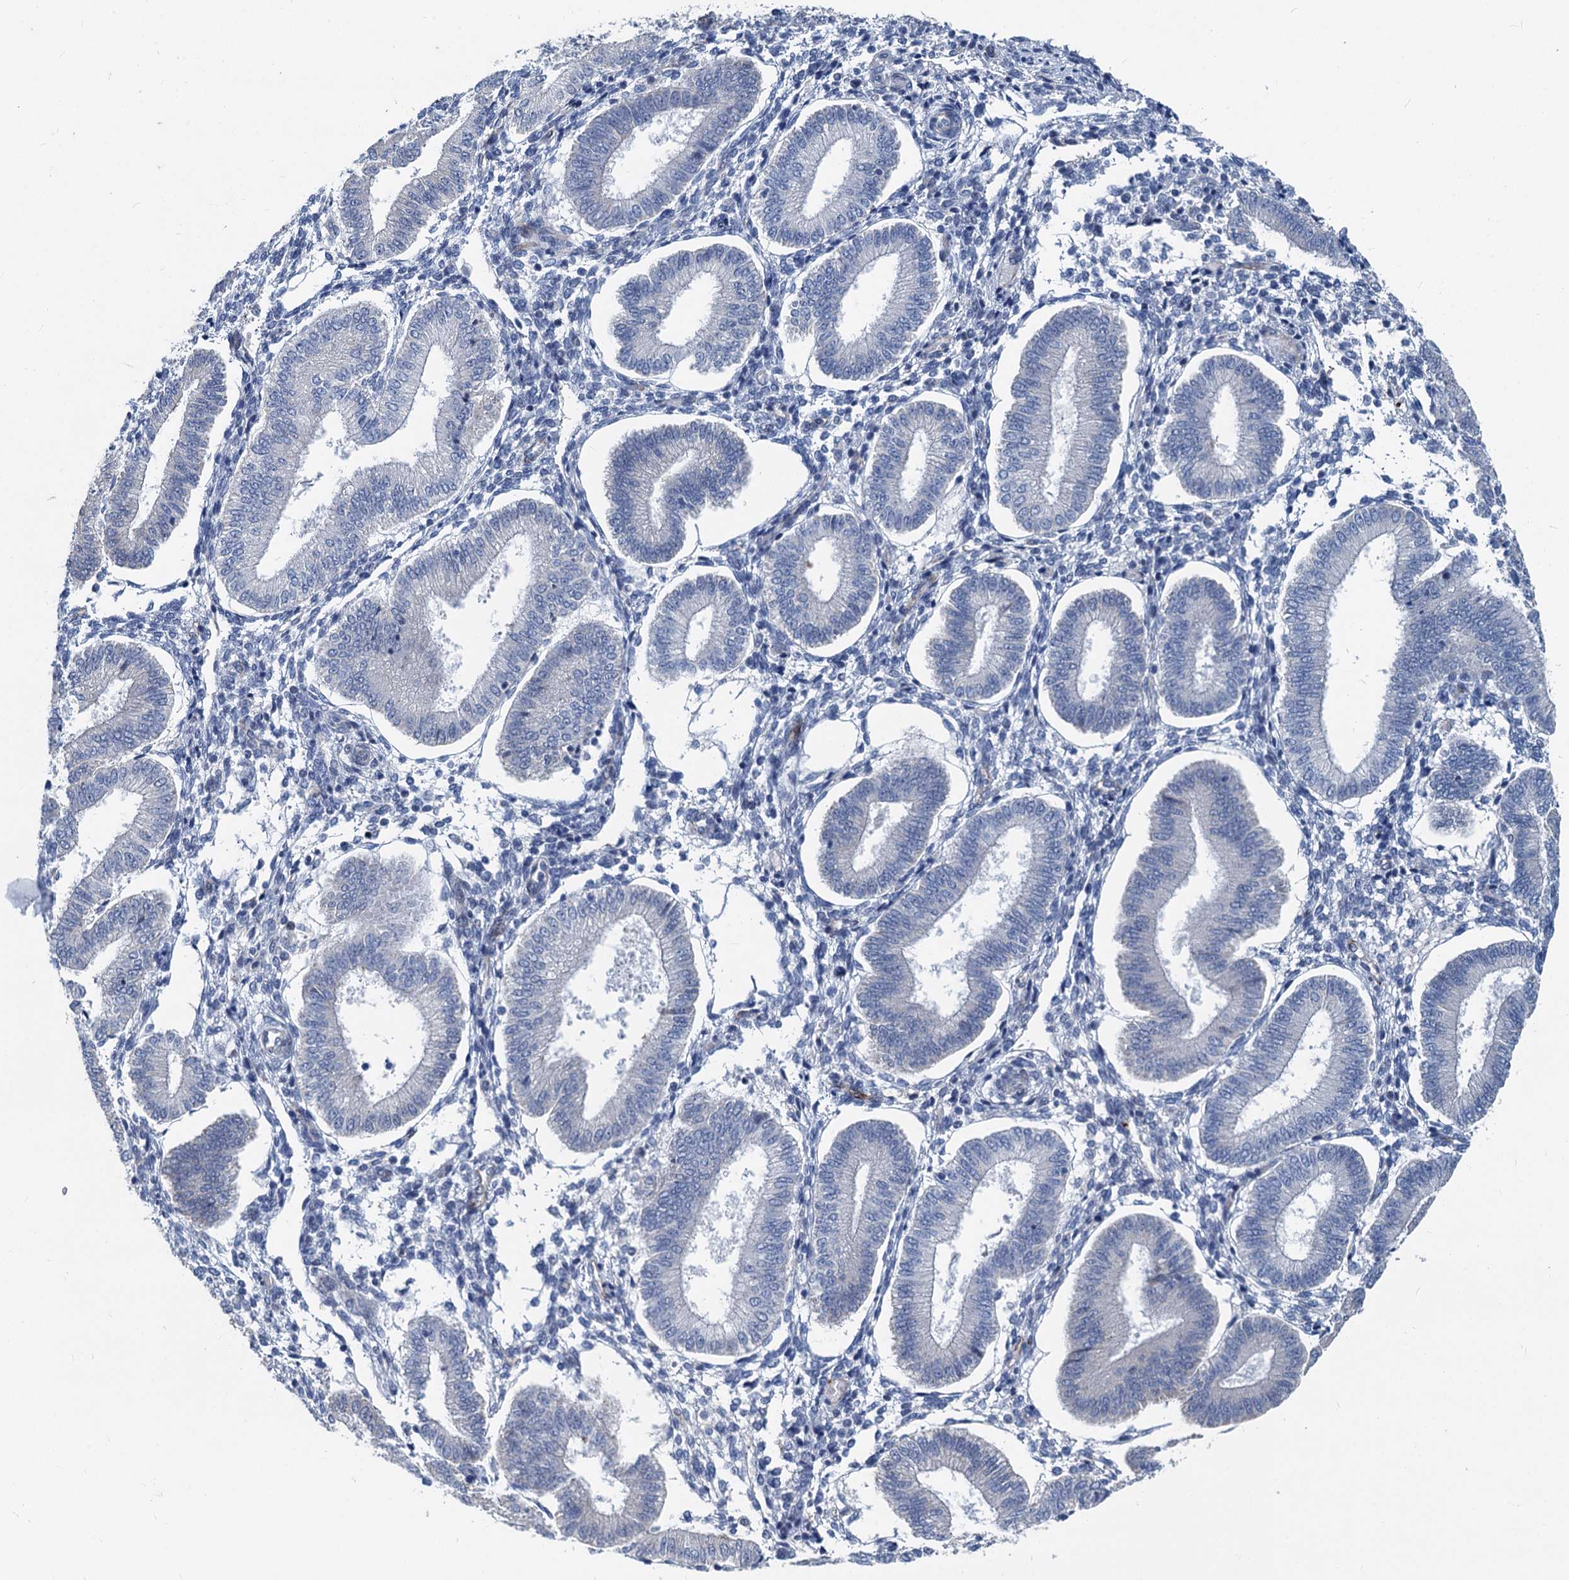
{"staining": {"intensity": "negative", "quantity": "none", "location": "none"}, "tissue": "endometrium", "cell_type": "Cells in endometrial stroma", "image_type": "normal", "snomed": [{"axis": "morphology", "description": "Normal tissue, NOS"}, {"axis": "topography", "description": "Endometrium"}], "caption": "Cells in endometrial stroma show no significant protein staining in unremarkable endometrium.", "gene": "ASXL3", "patient": {"sex": "female", "age": 39}}